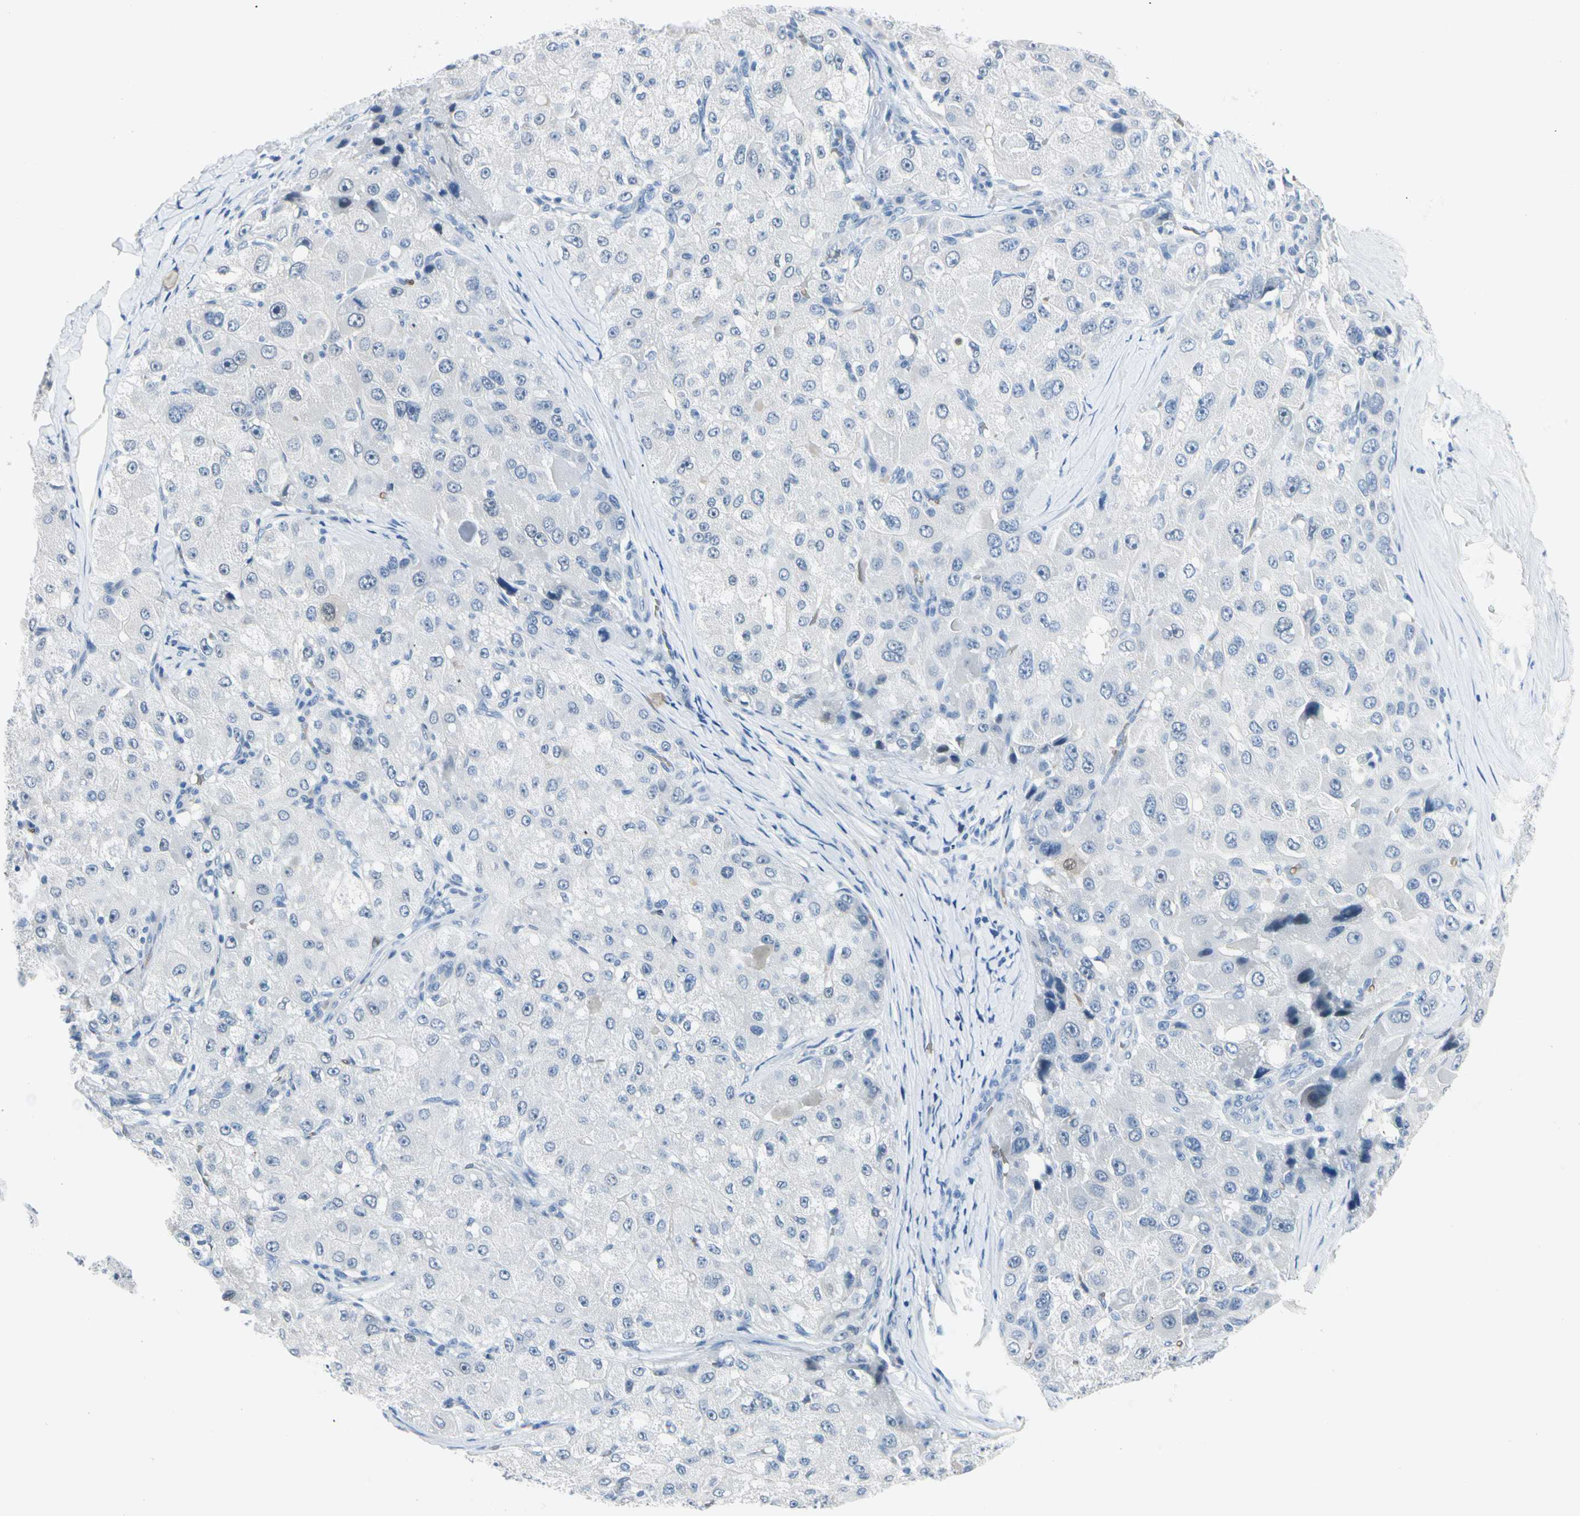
{"staining": {"intensity": "negative", "quantity": "none", "location": "none"}, "tissue": "liver cancer", "cell_type": "Tumor cells", "image_type": "cancer", "snomed": [{"axis": "morphology", "description": "Carcinoma, Hepatocellular, NOS"}, {"axis": "topography", "description": "Liver"}], "caption": "Immunohistochemical staining of human hepatocellular carcinoma (liver) demonstrates no significant positivity in tumor cells.", "gene": "CA1", "patient": {"sex": "male", "age": 80}}